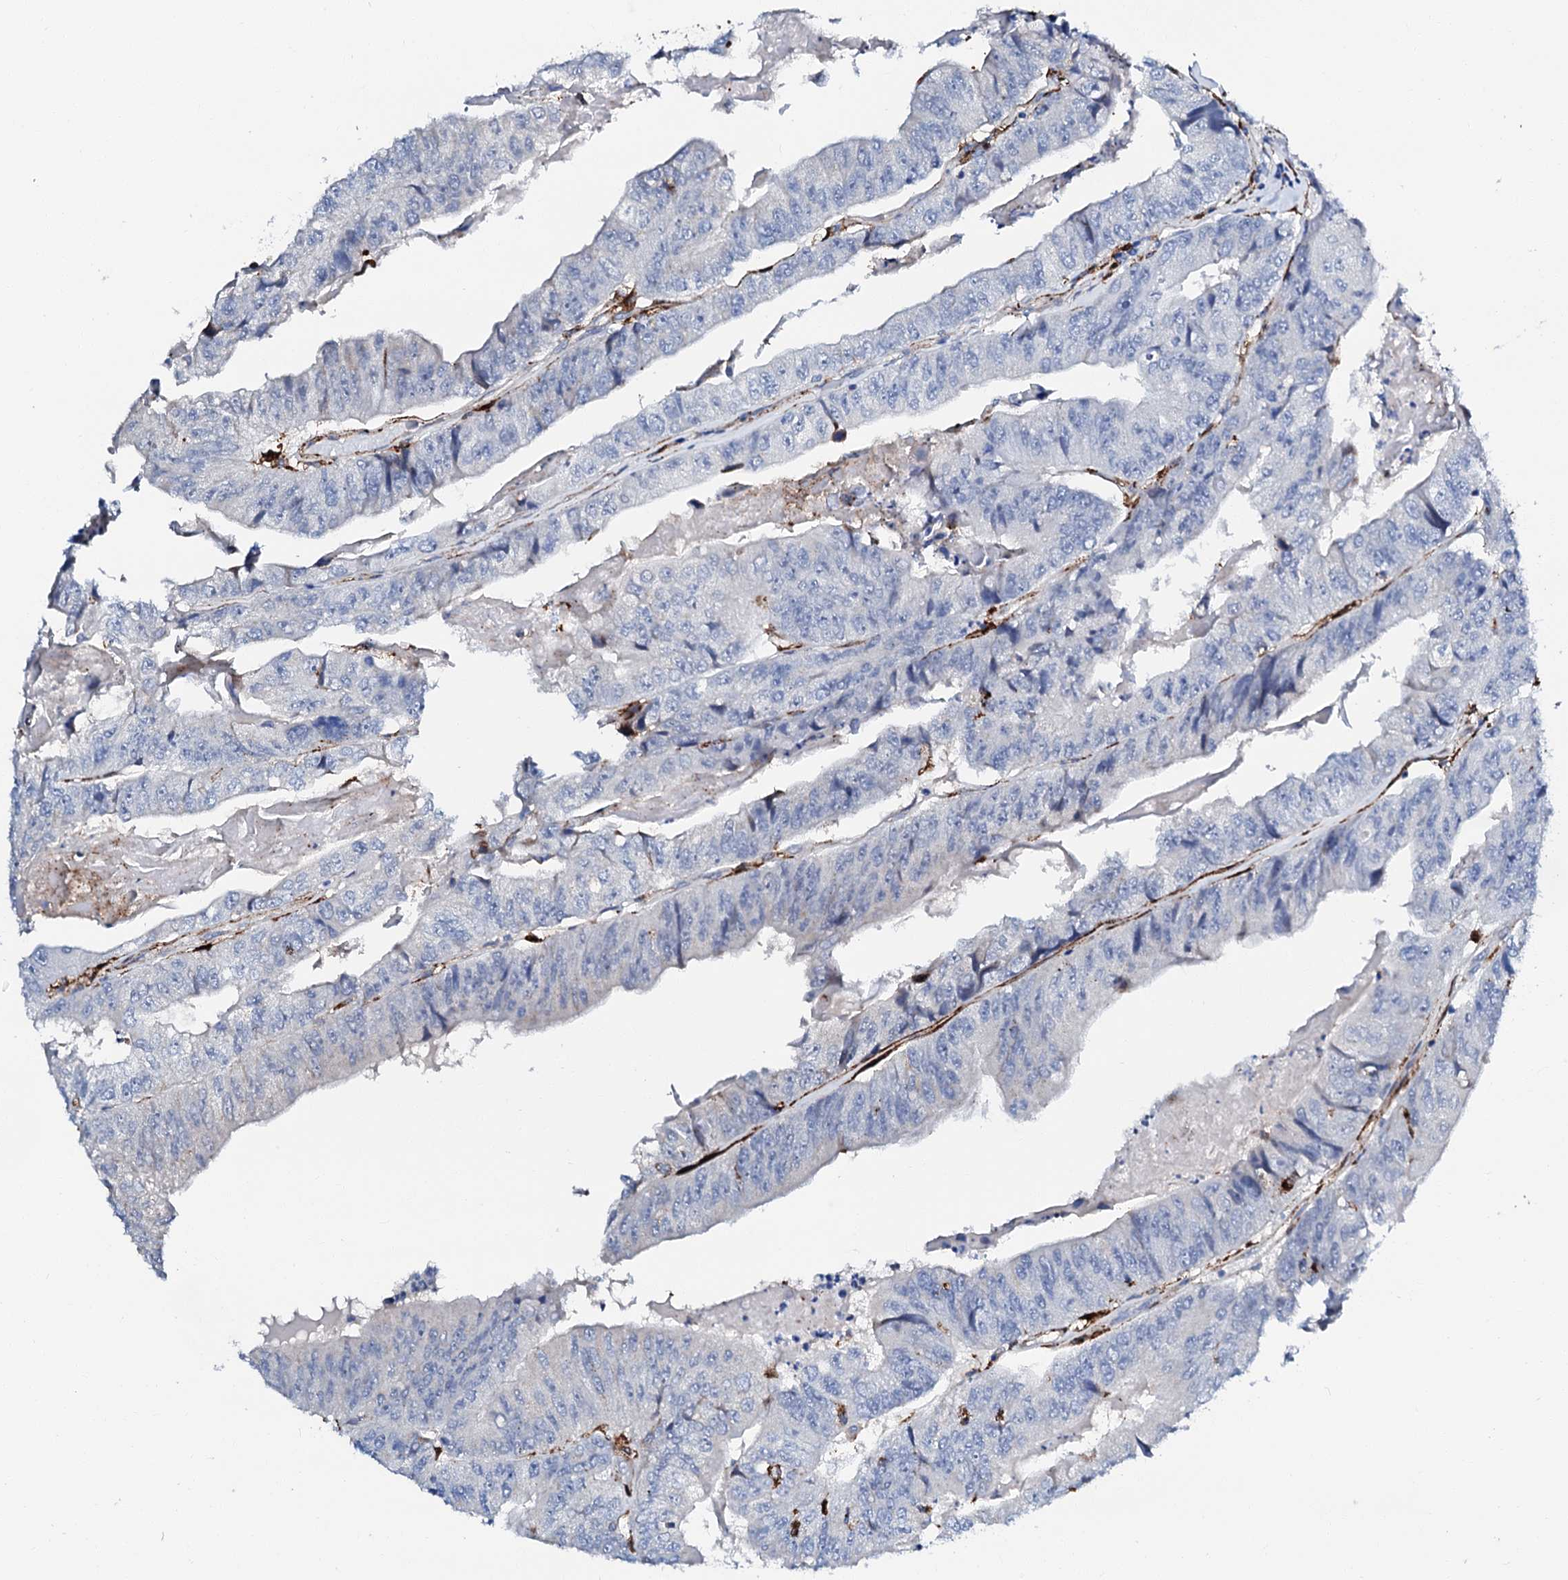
{"staining": {"intensity": "negative", "quantity": "none", "location": "none"}, "tissue": "colorectal cancer", "cell_type": "Tumor cells", "image_type": "cancer", "snomed": [{"axis": "morphology", "description": "Adenocarcinoma, NOS"}, {"axis": "topography", "description": "Colon"}], "caption": "Tumor cells are negative for brown protein staining in colorectal cancer.", "gene": "MED13L", "patient": {"sex": "female", "age": 67}}